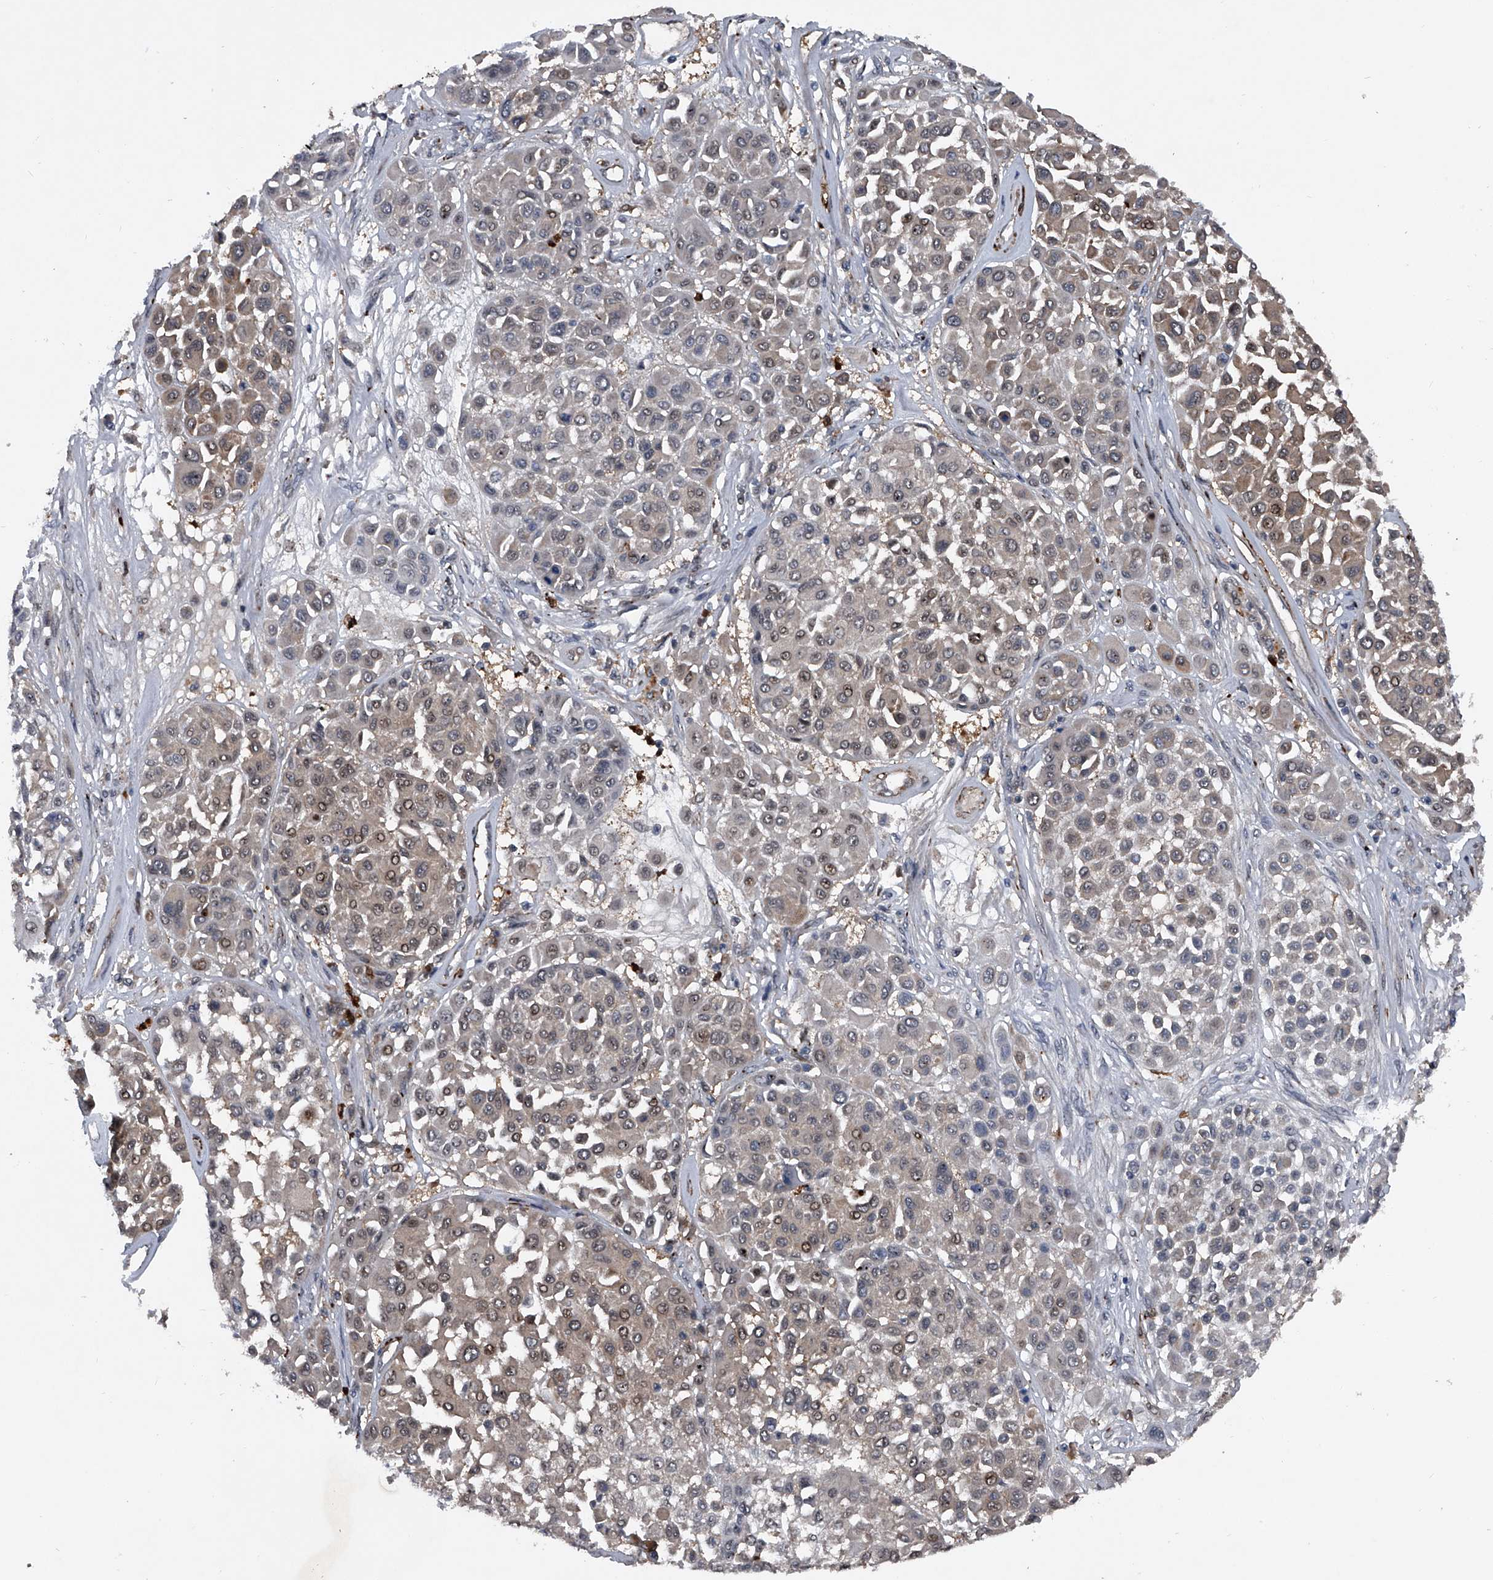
{"staining": {"intensity": "weak", "quantity": "25%-75%", "location": "cytoplasmic/membranous,nuclear"}, "tissue": "melanoma", "cell_type": "Tumor cells", "image_type": "cancer", "snomed": [{"axis": "morphology", "description": "Malignant melanoma, Metastatic site"}, {"axis": "topography", "description": "Soft tissue"}], "caption": "Protein staining of melanoma tissue exhibits weak cytoplasmic/membranous and nuclear positivity in approximately 25%-75% of tumor cells.", "gene": "MAPKAP1", "patient": {"sex": "male", "age": 41}}